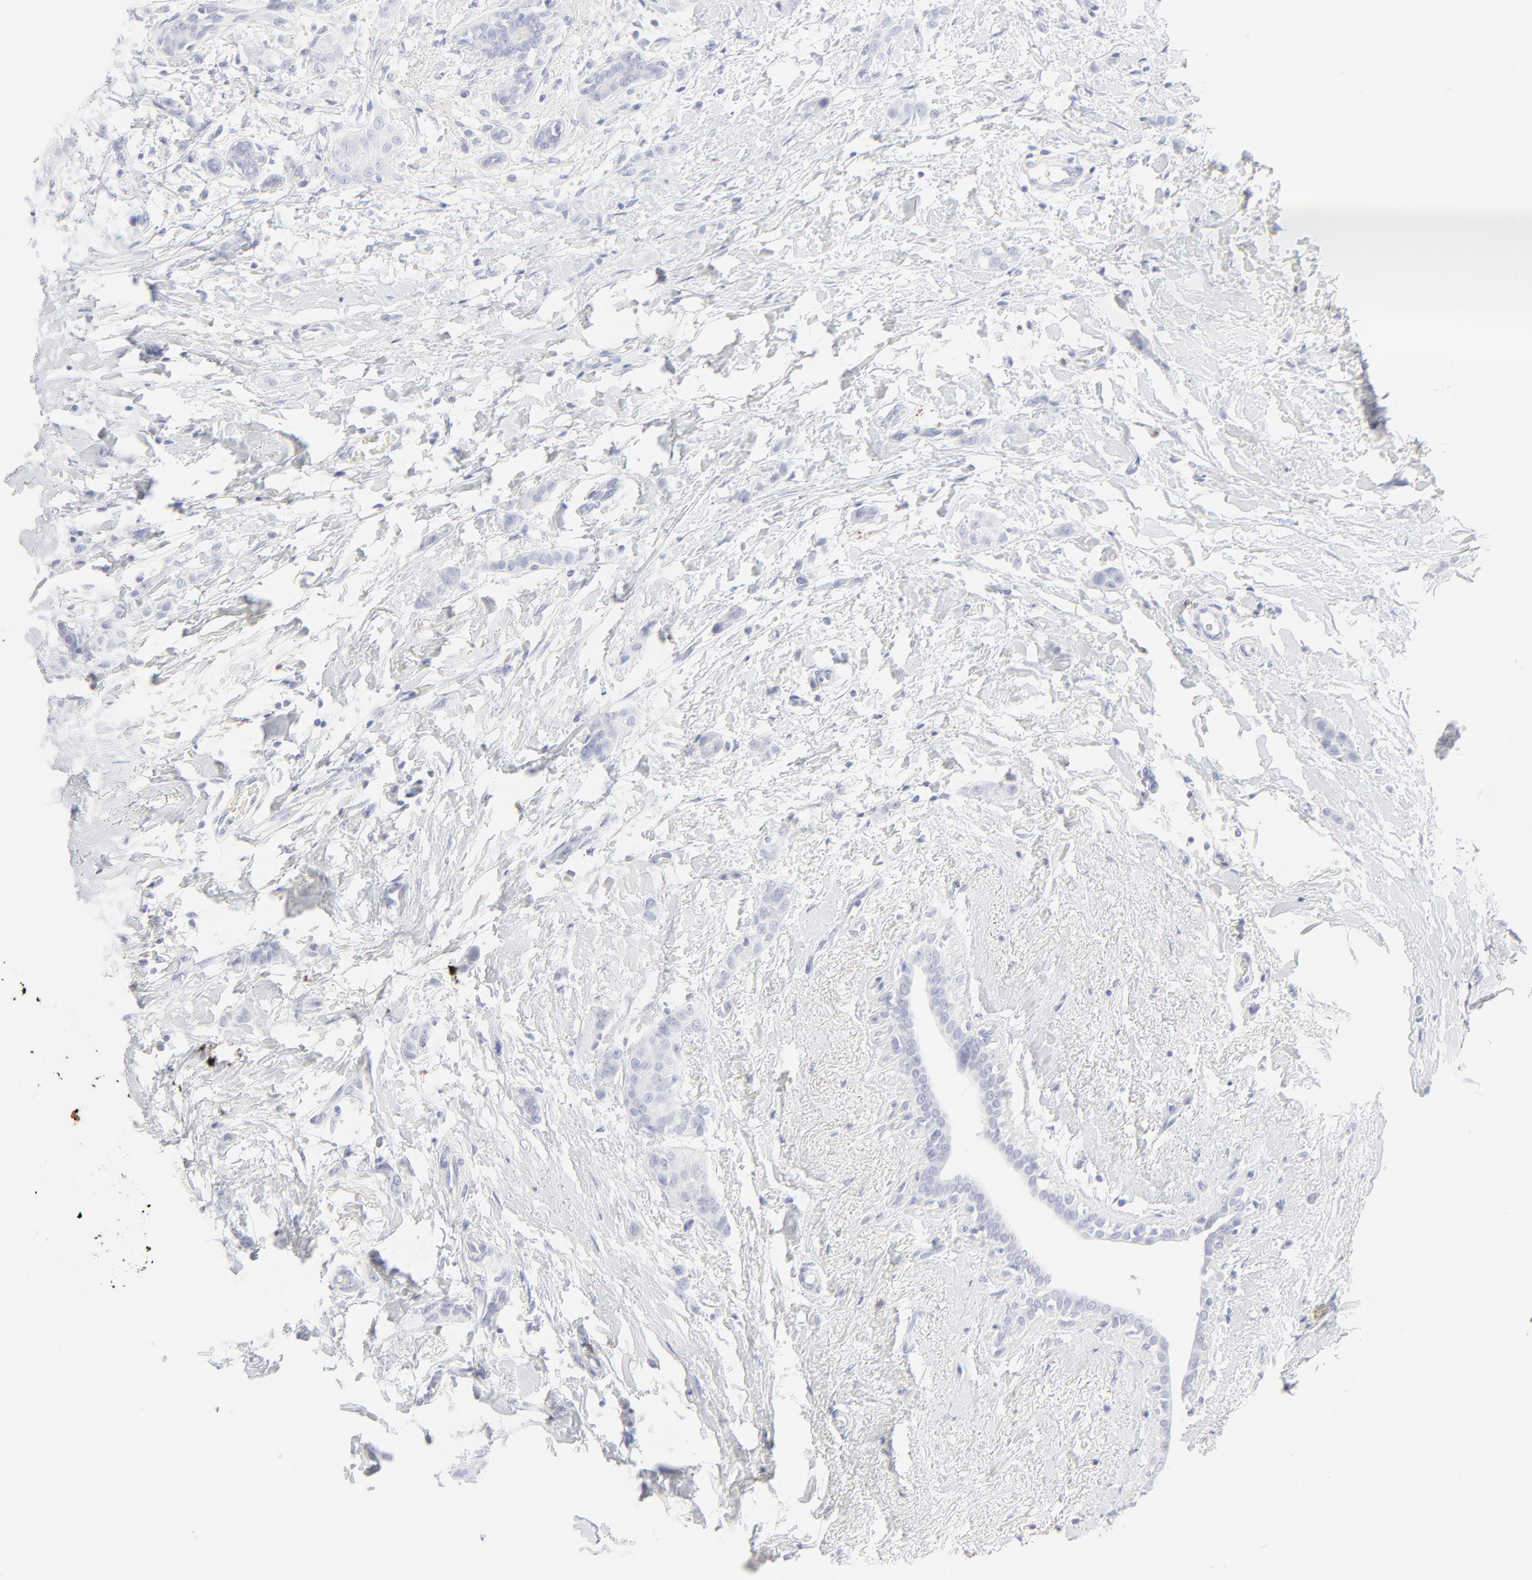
{"staining": {"intensity": "negative", "quantity": "none", "location": "none"}, "tissue": "breast cancer", "cell_type": "Tumor cells", "image_type": "cancer", "snomed": [{"axis": "morphology", "description": "Lobular carcinoma"}, {"axis": "topography", "description": "Breast"}], "caption": "IHC histopathology image of neoplastic tissue: breast cancer stained with DAB (3,3'-diaminobenzidine) shows no significant protein expression in tumor cells. (Brightfield microscopy of DAB immunohistochemistry at high magnification).", "gene": "CCR7", "patient": {"sex": "female", "age": 55}}